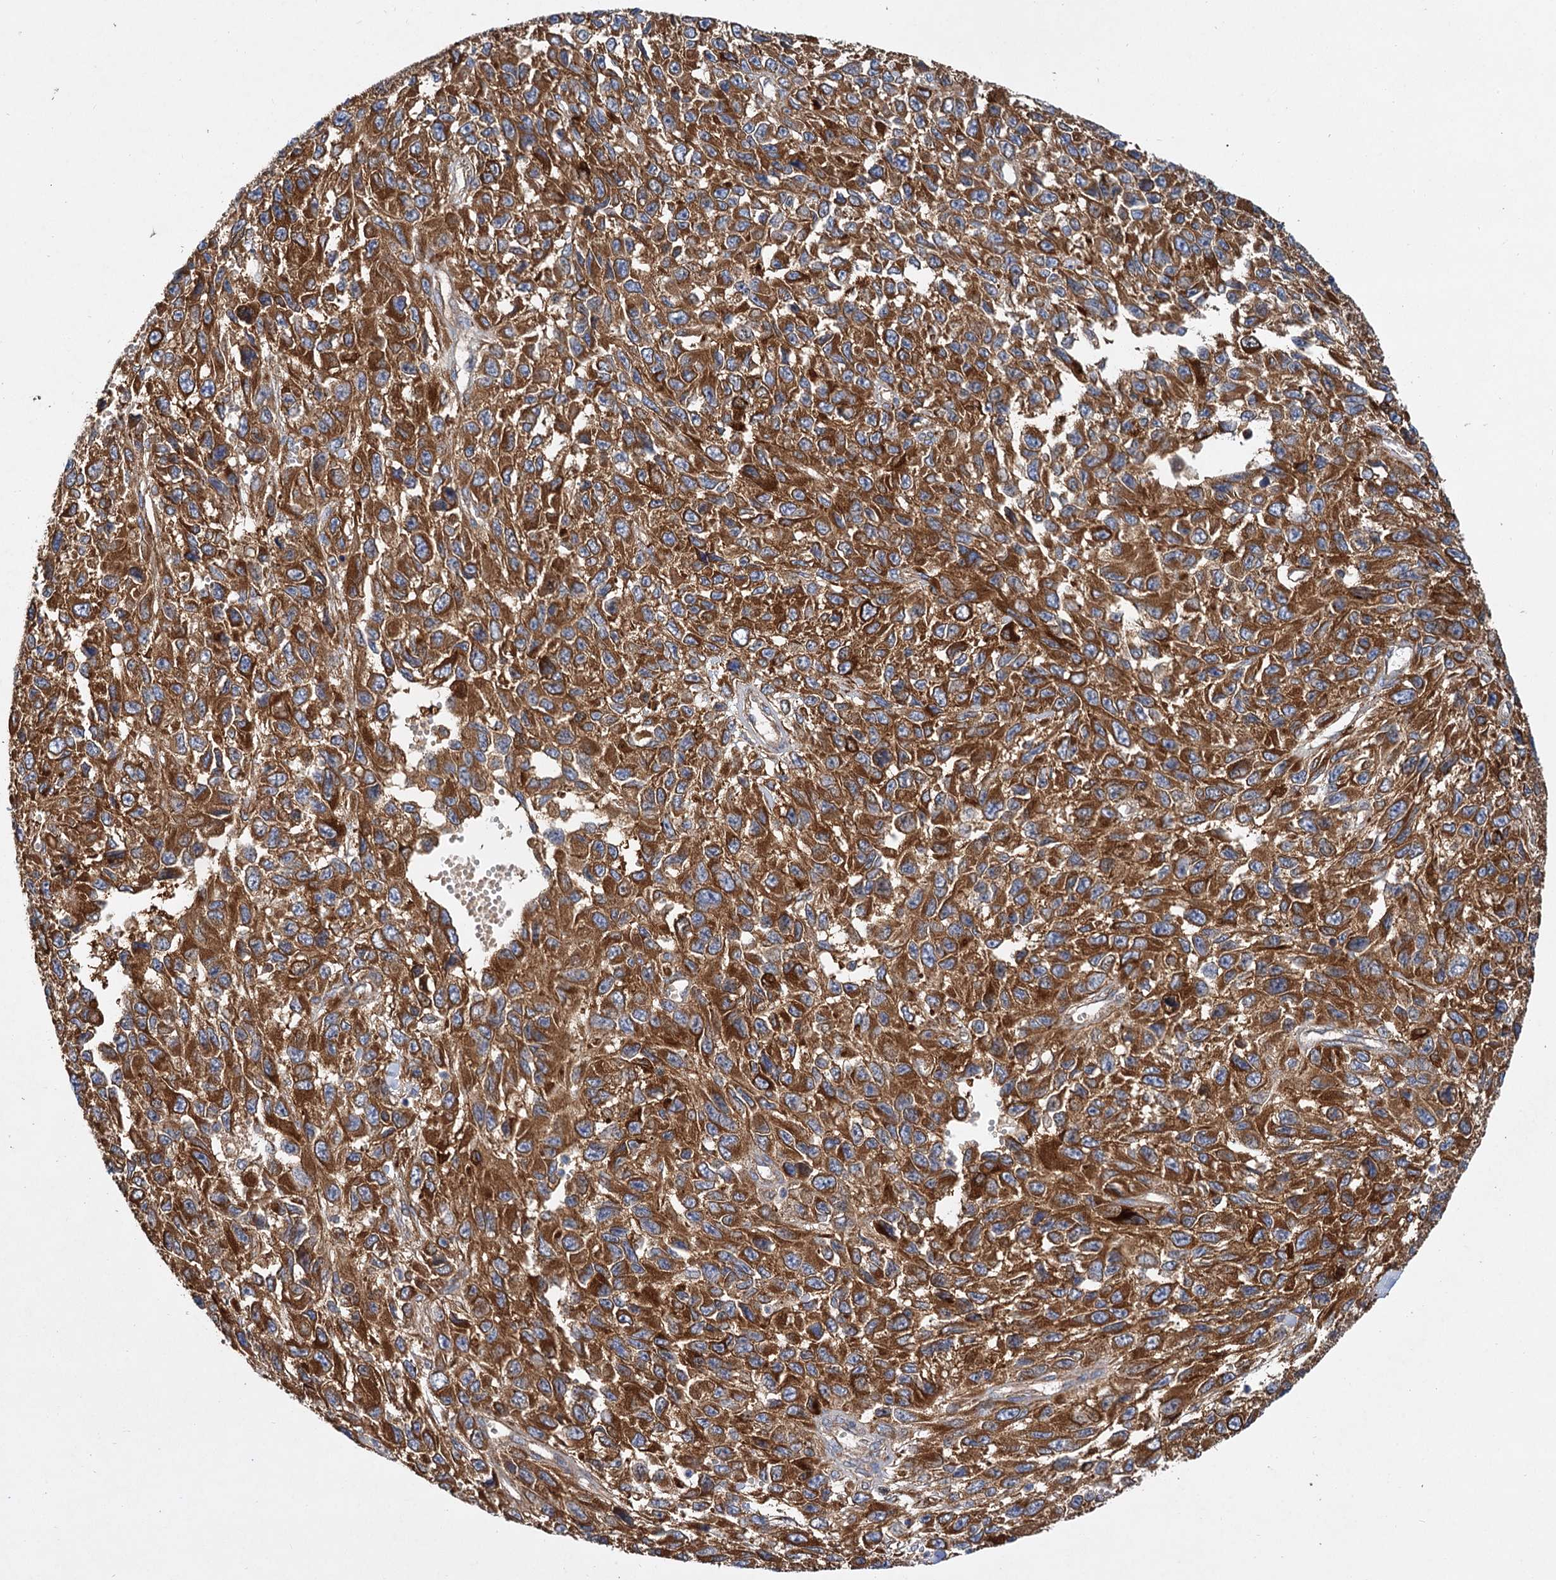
{"staining": {"intensity": "strong", "quantity": ">75%", "location": "cytoplasmic/membranous"}, "tissue": "melanoma", "cell_type": "Tumor cells", "image_type": "cancer", "snomed": [{"axis": "morphology", "description": "Normal tissue, NOS"}, {"axis": "morphology", "description": "Malignant melanoma, NOS"}, {"axis": "topography", "description": "Skin"}], "caption": "Malignant melanoma stained for a protein (brown) displays strong cytoplasmic/membranous positive staining in approximately >75% of tumor cells.", "gene": "ALKBH7", "patient": {"sex": "female", "age": 96}}